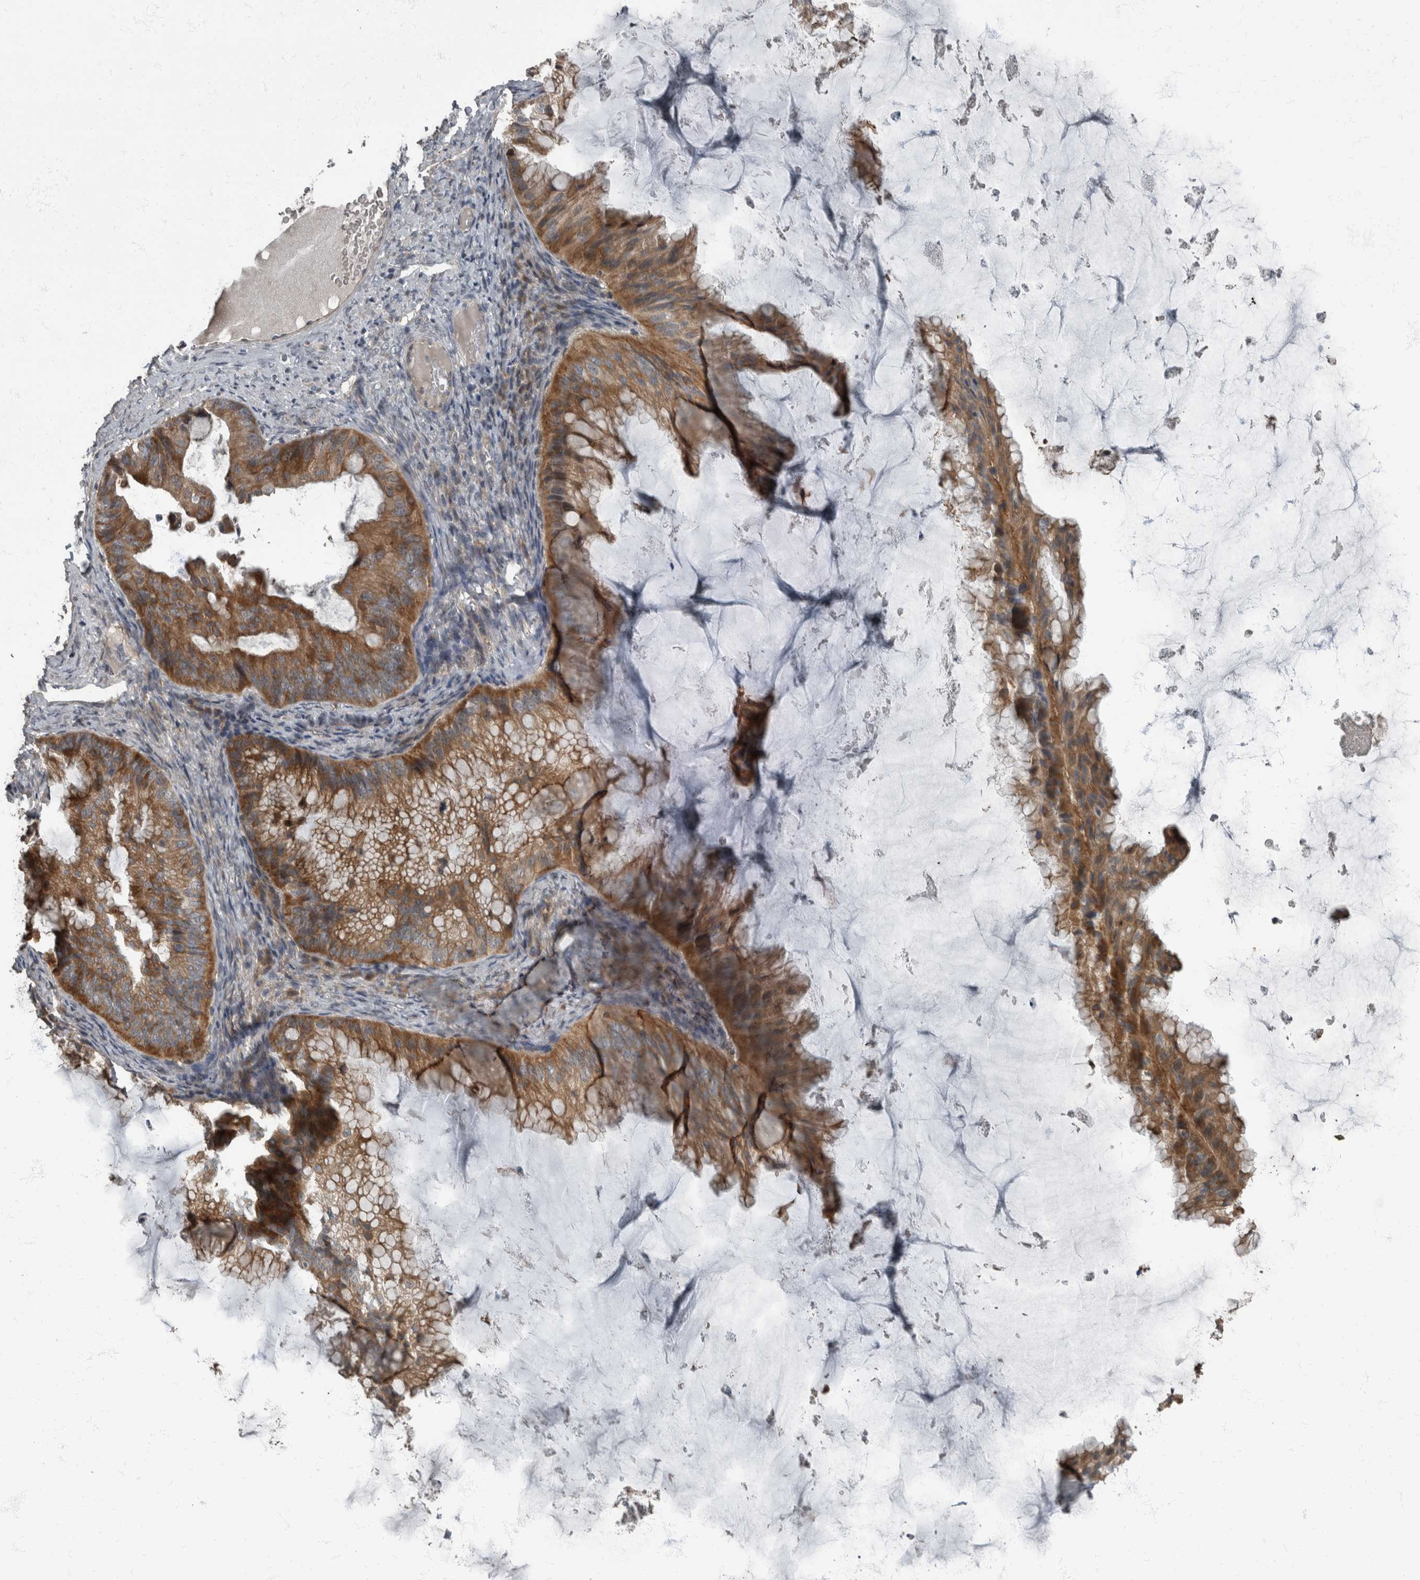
{"staining": {"intensity": "moderate", "quantity": ">75%", "location": "cytoplasmic/membranous"}, "tissue": "ovarian cancer", "cell_type": "Tumor cells", "image_type": "cancer", "snomed": [{"axis": "morphology", "description": "Cystadenocarcinoma, mucinous, NOS"}, {"axis": "topography", "description": "Ovary"}], "caption": "This is a photomicrograph of immunohistochemistry (IHC) staining of ovarian cancer (mucinous cystadenocarcinoma), which shows moderate positivity in the cytoplasmic/membranous of tumor cells.", "gene": "RABGGTB", "patient": {"sex": "female", "age": 61}}